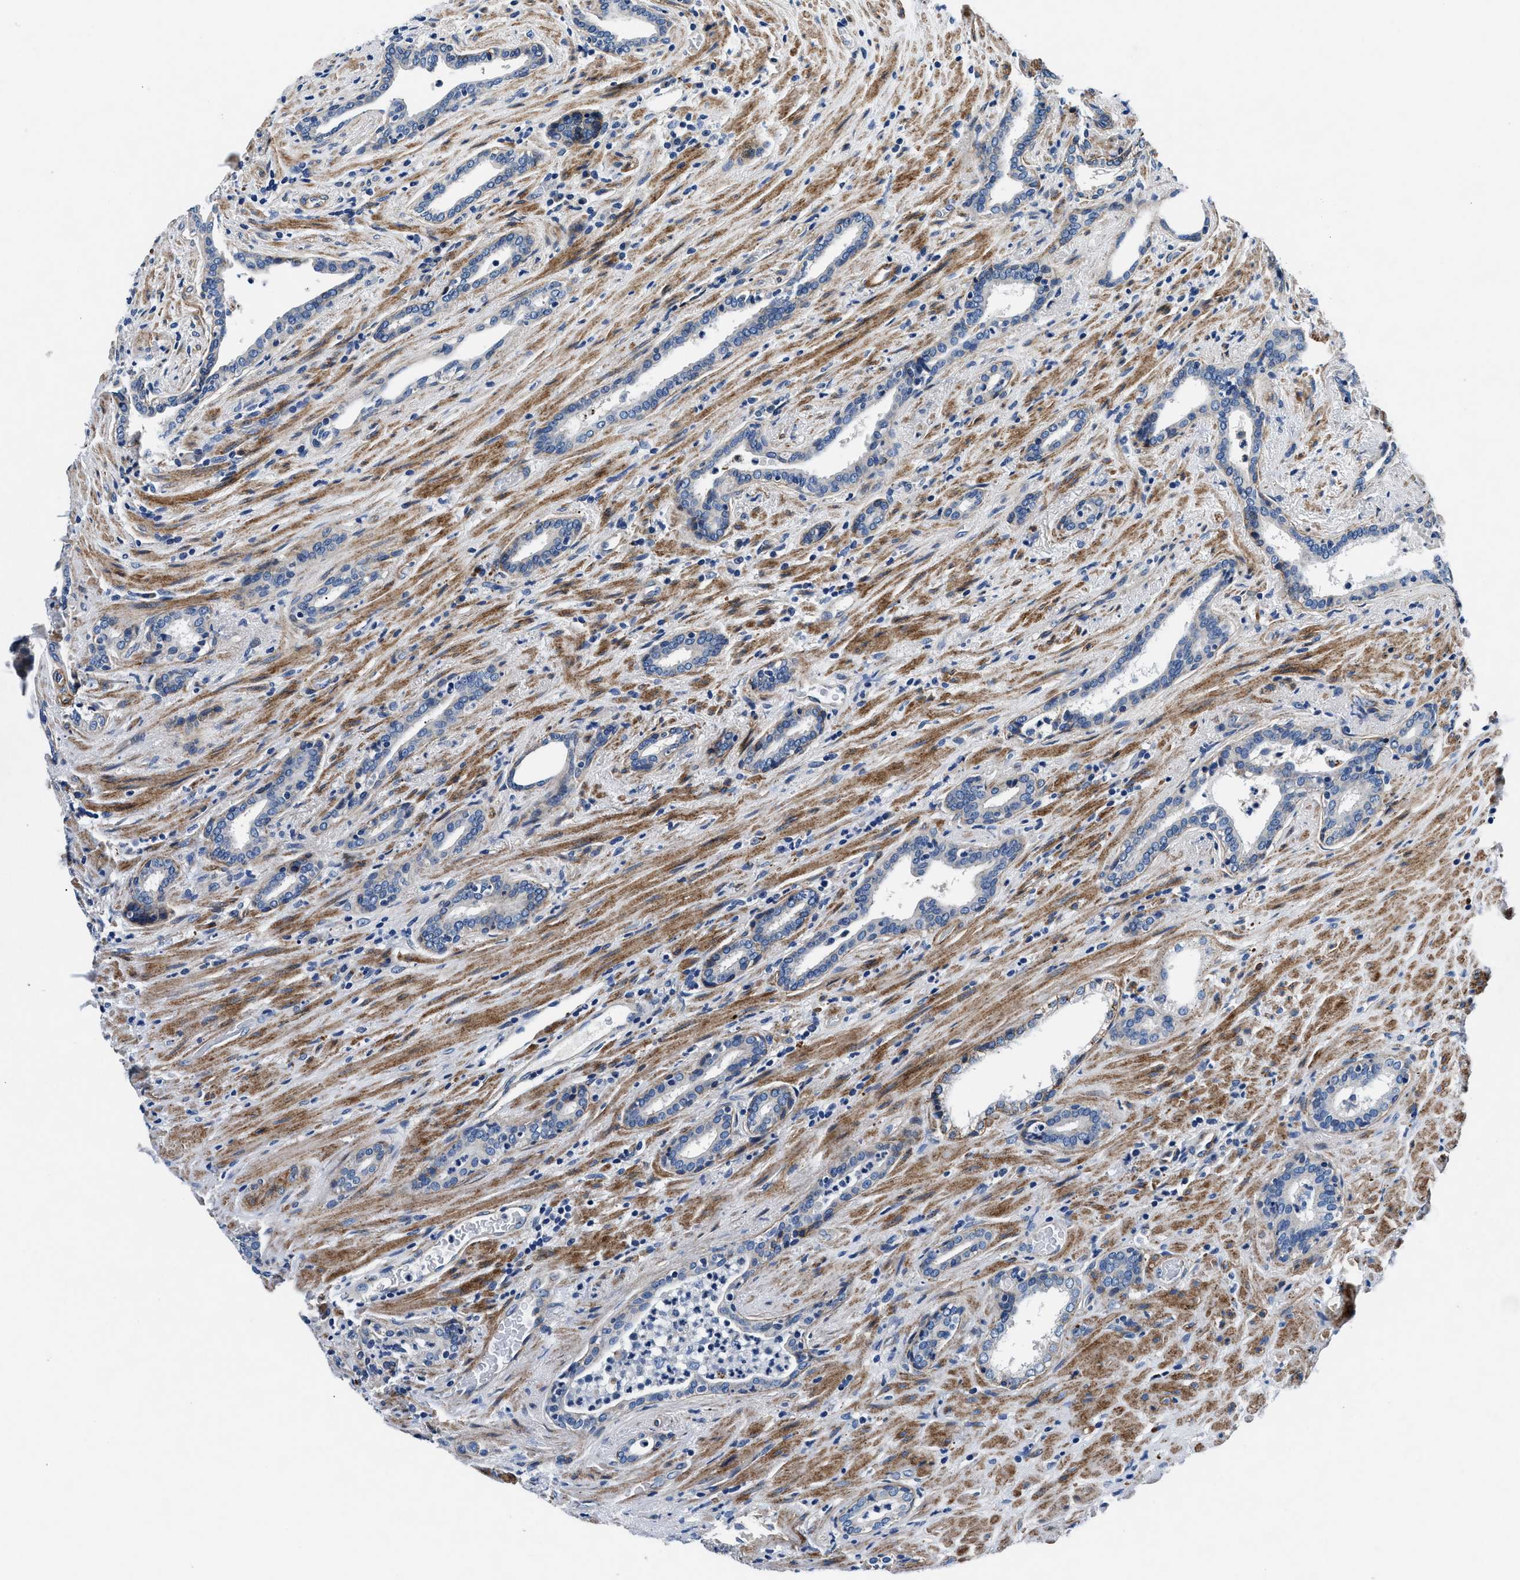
{"staining": {"intensity": "negative", "quantity": "none", "location": "none"}, "tissue": "prostate cancer", "cell_type": "Tumor cells", "image_type": "cancer", "snomed": [{"axis": "morphology", "description": "Adenocarcinoma, High grade"}, {"axis": "topography", "description": "Prostate"}], "caption": "The IHC histopathology image has no significant positivity in tumor cells of adenocarcinoma (high-grade) (prostate) tissue. (Brightfield microscopy of DAB (3,3'-diaminobenzidine) immunohistochemistry (IHC) at high magnification).", "gene": "DAG1", "patient": {"sex": "male", "age": 71}}